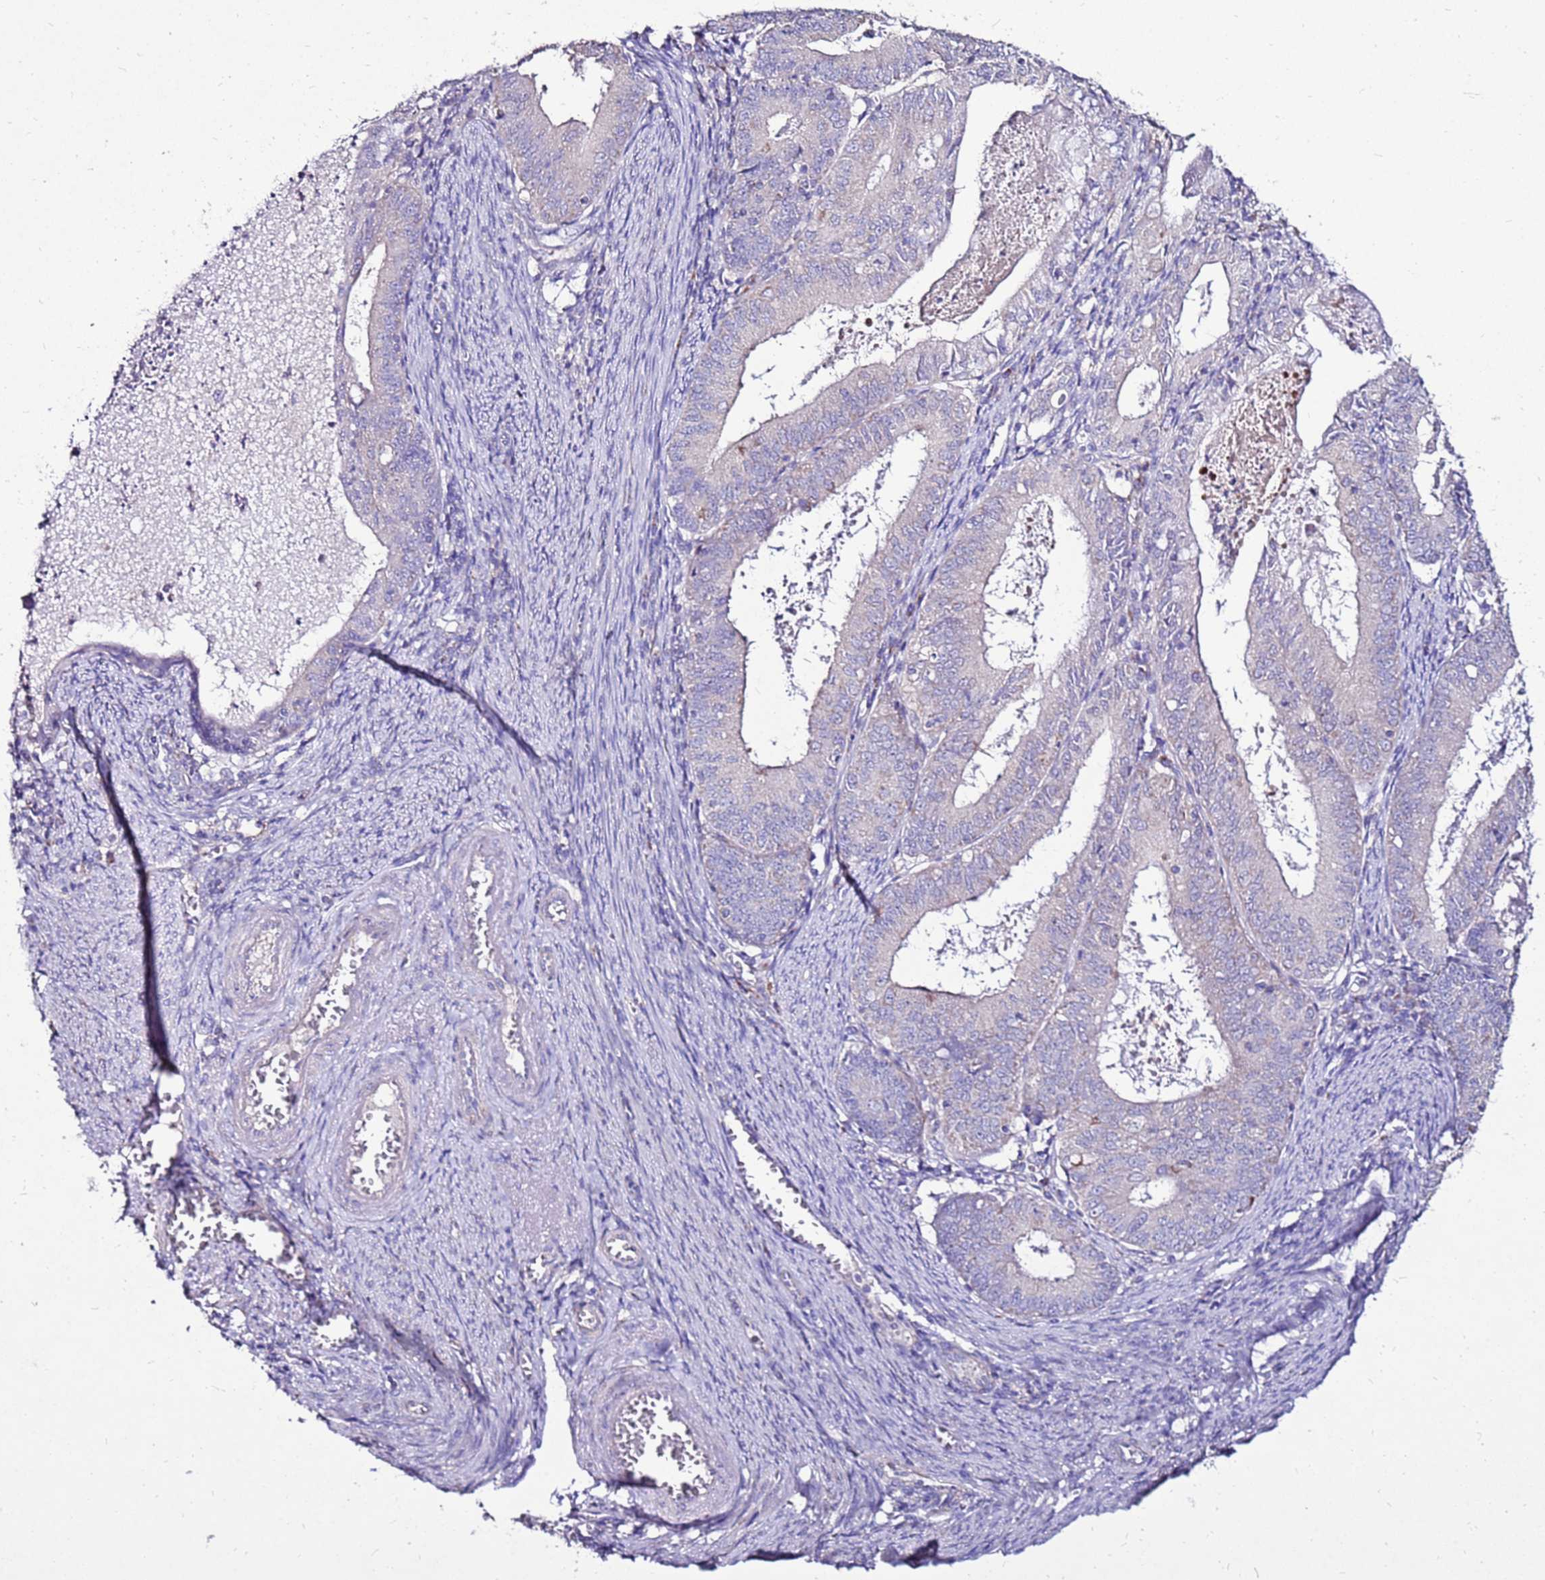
{"staining": {"intensity": "negative", "quantity": "none", "location": "none"}, "tissue": "endometrial cancer", "cell_type": "Tumor cells", "image_type": "cancer", "snomed": [{"axis": "morphology", "description": "Adenocarcinoma, NOS"}, {"axis": "topography", "description": "Endometrium"}], "caption": "This is an IHC histopathology image of endometrial adenocarcinoma. There is no staining in tumor cells.", "gene": "TMEM106C", "patient": {"sex": "female", "age": 57}}